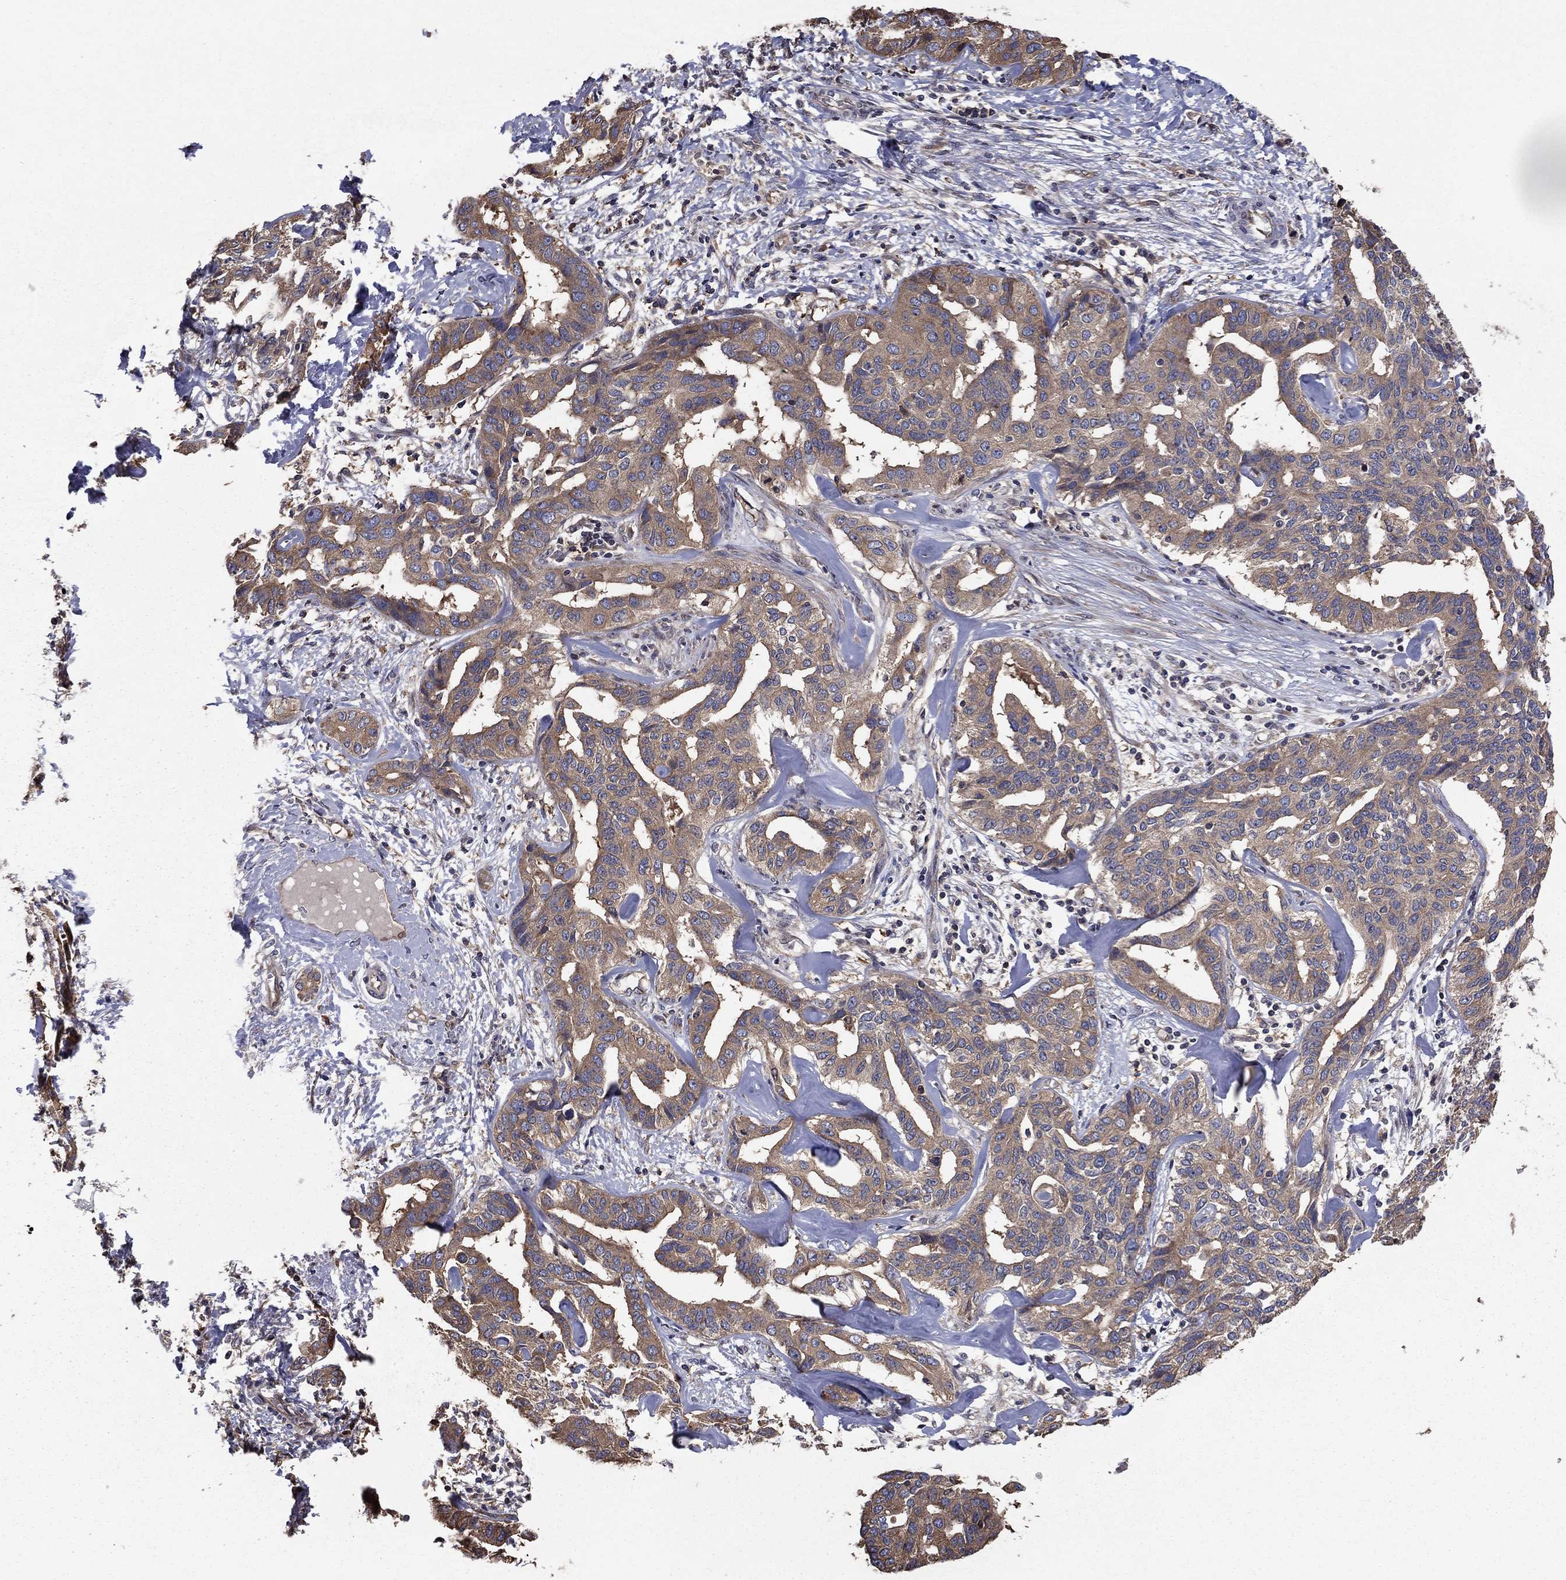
{"staining": {"intensity": "moderate", "quantity": "<25%", "location": "cytoplasmic/membranous"}, "tissue": "liver cancer", "cell_type": "Tumor cells", "image_type": "cancer", "snomed": [{"axis": "morphology", "description": "Cholangiocarcinoma"}, {"axis": "topography", "description": "Liver"}], "caption": "Immunohistochemistry (IHC) of human liver cholangiocarcinoma reveals low levels of moderate cytoplasmic/membranous staining in about <25% of tumor cells. (IHC, brightfield microscopy, high magnification).", "gene": "BABAM2", "patient": {"sex": "male", "age": 59}}